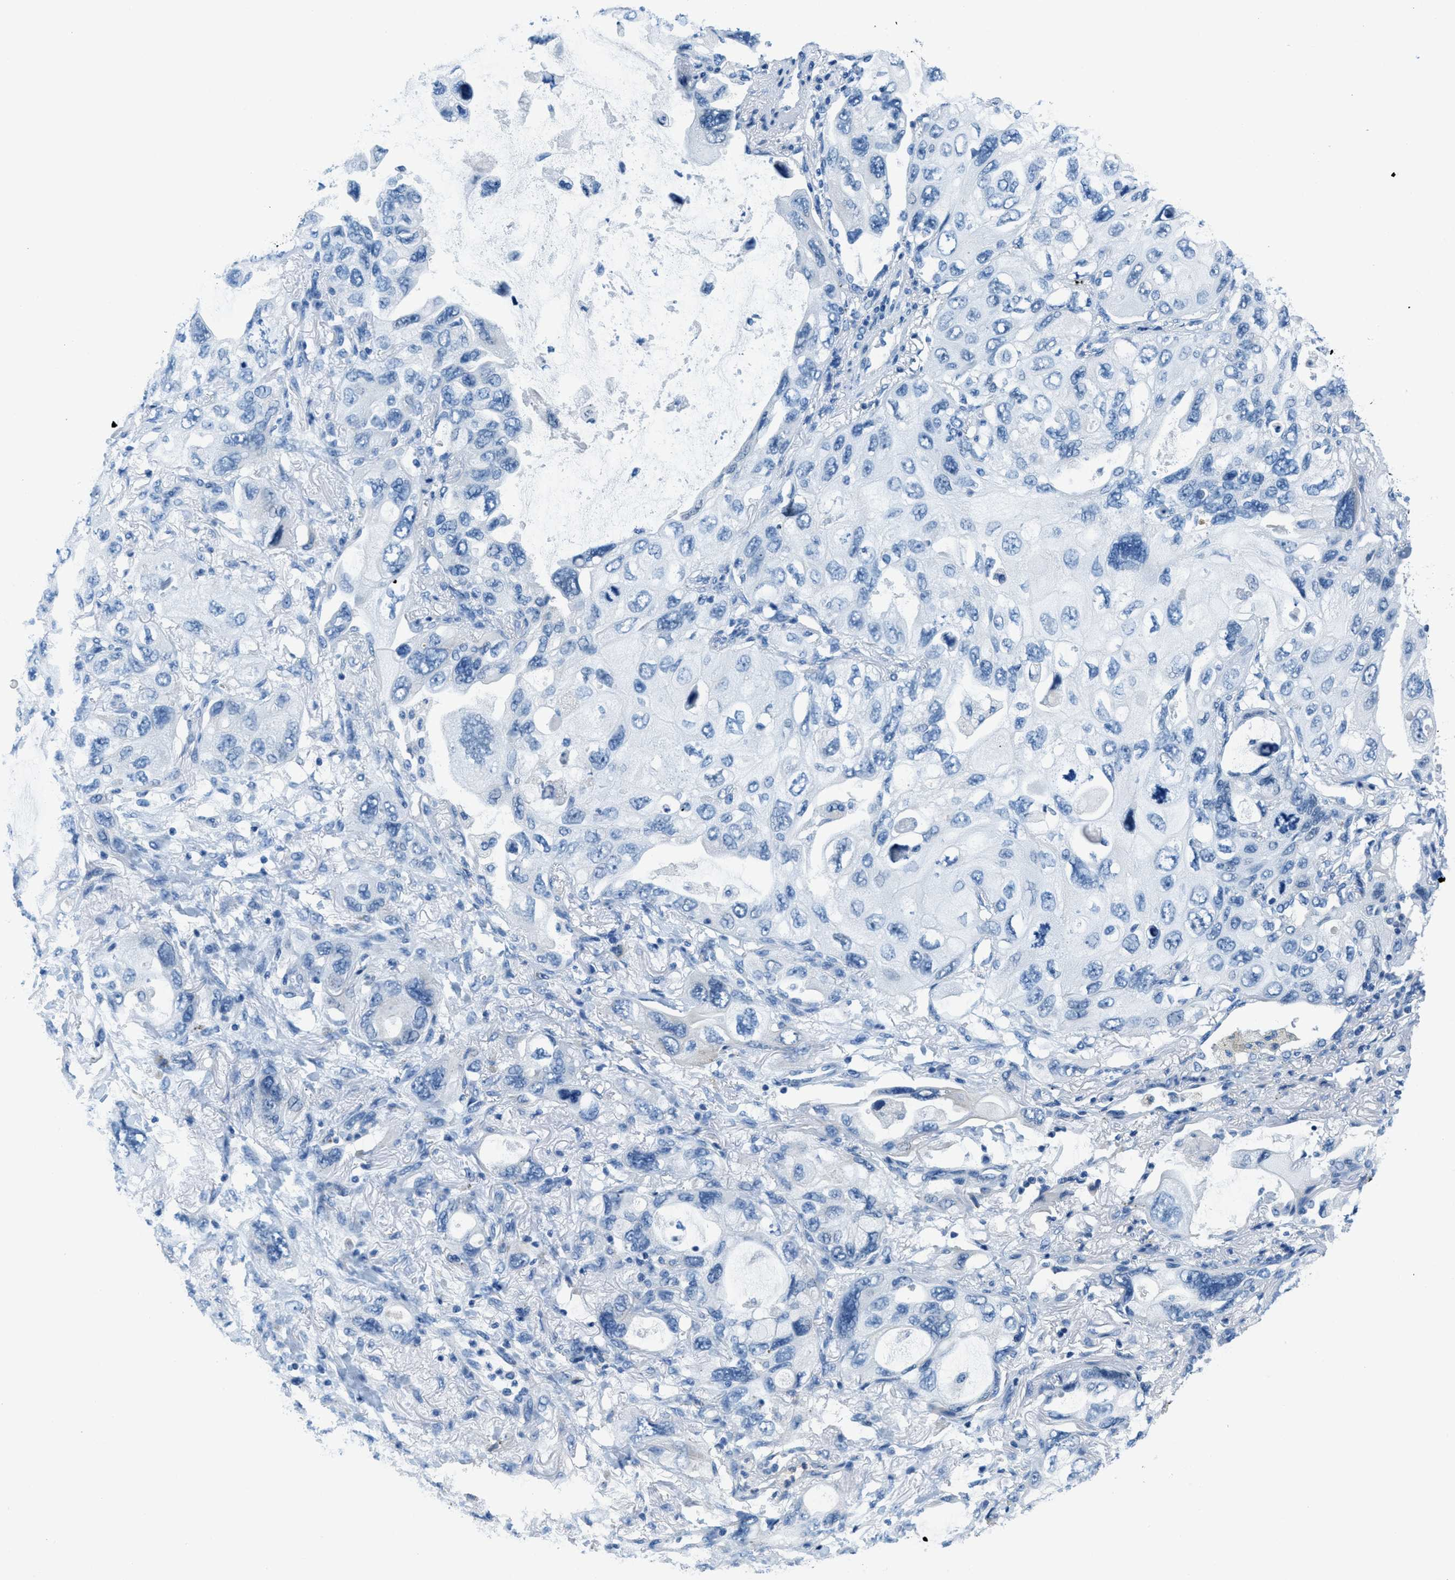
{"staining": {"intensity": "negative", "quantity": "none", "location": "none"}, "tissue": "lung cancer", "cell_type": "Tumor cells", "image_type": "cancer", "snomed": [{"axis": "morphology", "description": "Squamous cell carcinoma, NOS"}, {"axis": "topography", "description": "Lung"}], "caption": "Immunohistochemical staining of squamous cell carcinoma (lung) reveals no significant staining in tumor cells.", "gene": "MGARP", "patient": {"sex": "female", "age": 73}}